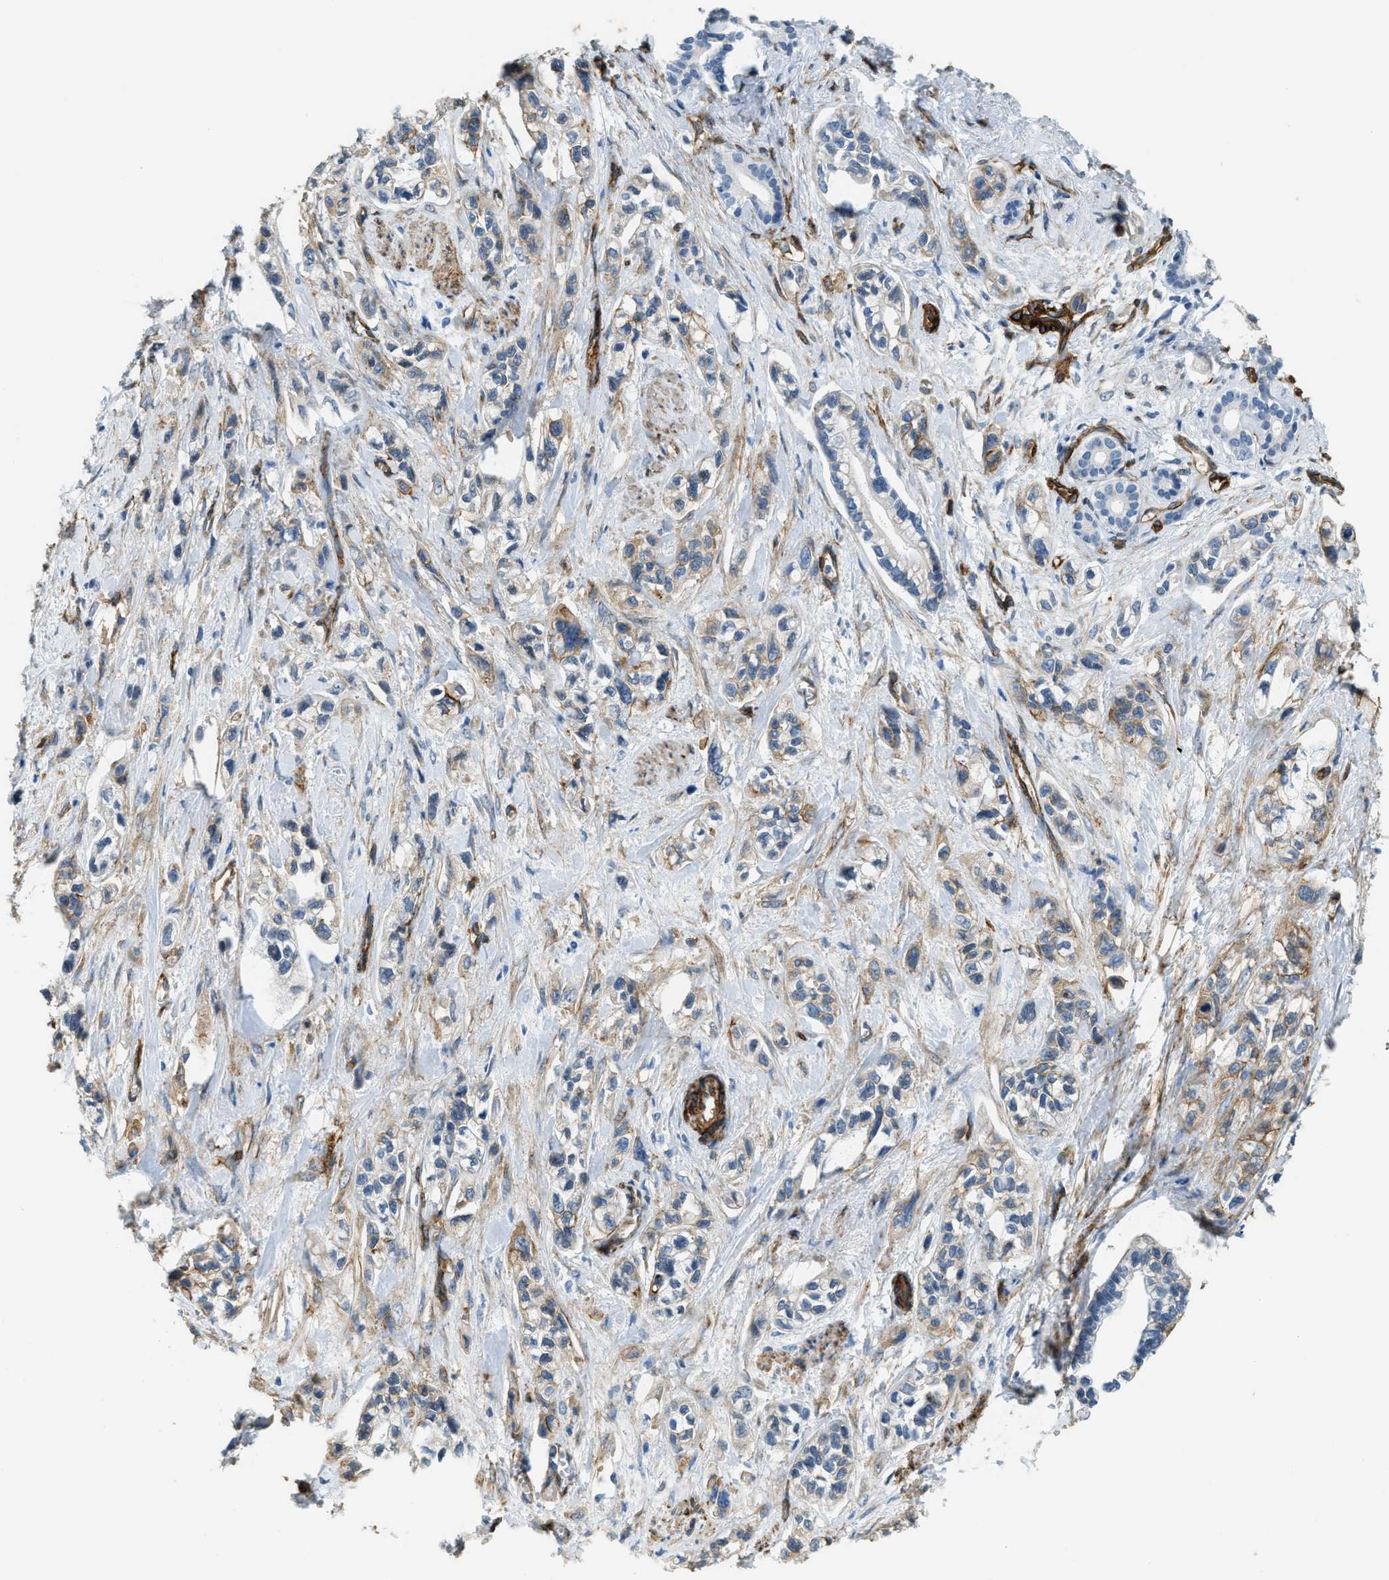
{"staining": {"intensity": "moderate", "quantity": "<25%", "location": "cytoplasmic/membranous"}, "tissue": "pancreatic cancer", "cell_type": "Tumor cells", "image_type": "cancer", "snomed": [{"axis": "morphology", "description": "Adenocarcinoma, NOS"}, {"axis": "topography", "description": "Pancreas"}], "caption": "Immunohistochemical staining of pancreatic cancer (adenocarcinoma) demonstrates low levels of moderate cytoplasmic/membranous positivity in about <25% of tumor cells. (brown staining indicates protein expression, while blue staining denotes nuclei).", "gene": "TMEM43", "patient": {"sex": "male", "age": 74}}